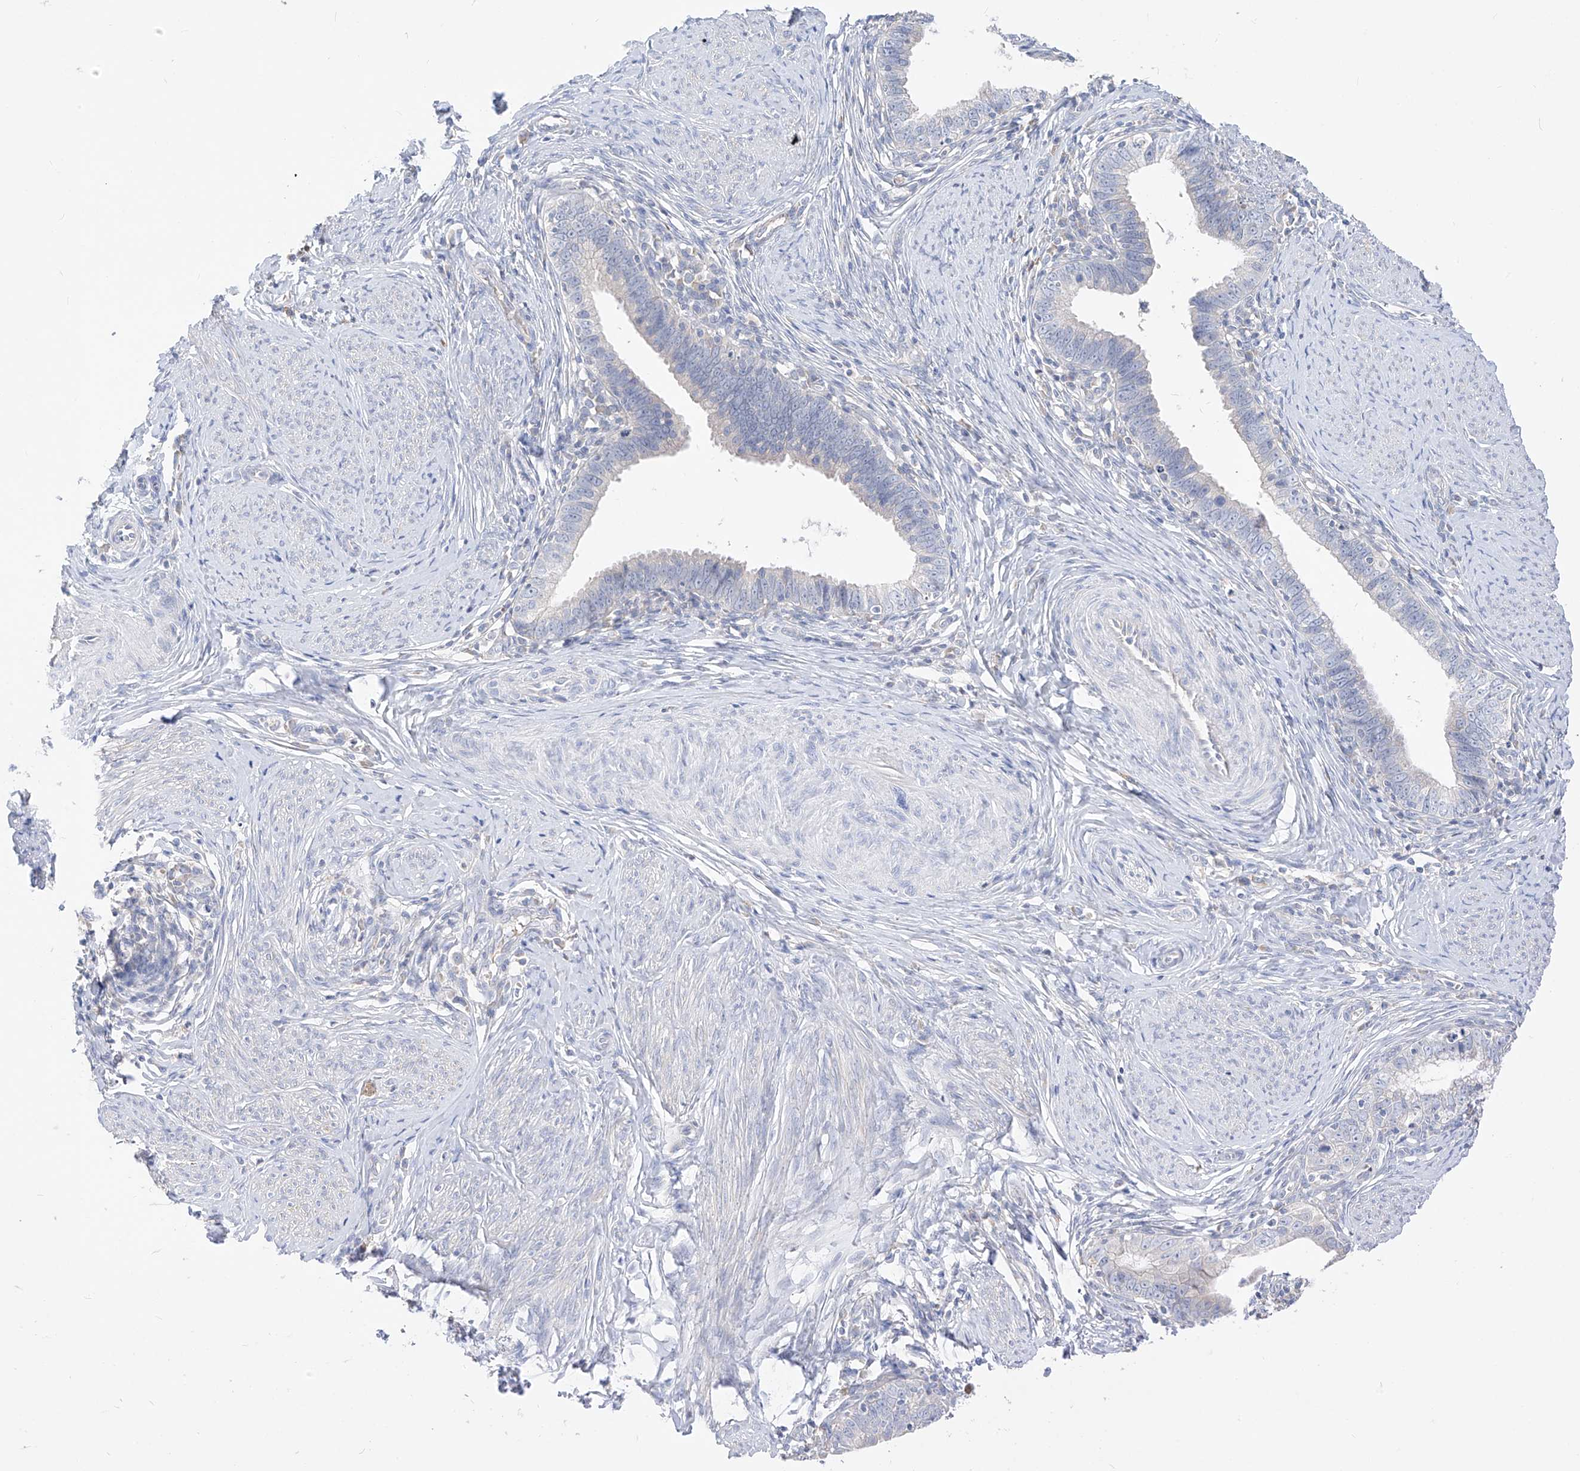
{"staining": {"intensity": "negative", "quantity": "none", "location": "none"}, "tissue": "cervical cancer", "cell_type": "Tumor cells", "image_type": "cancer", "snomed": [{"axis": "morphology", "description": "Adenocarcinoma, NOS"}, {"axis": "topography", "description": "Cervix"}], "caption": "This is an immunohistochemistry (IHC) photomicrograph of adenocarcinoma (cervical). There is no expression in tumor cells.", "gene": "RASA2", "patient": {"sex": "female", "age": 36}}